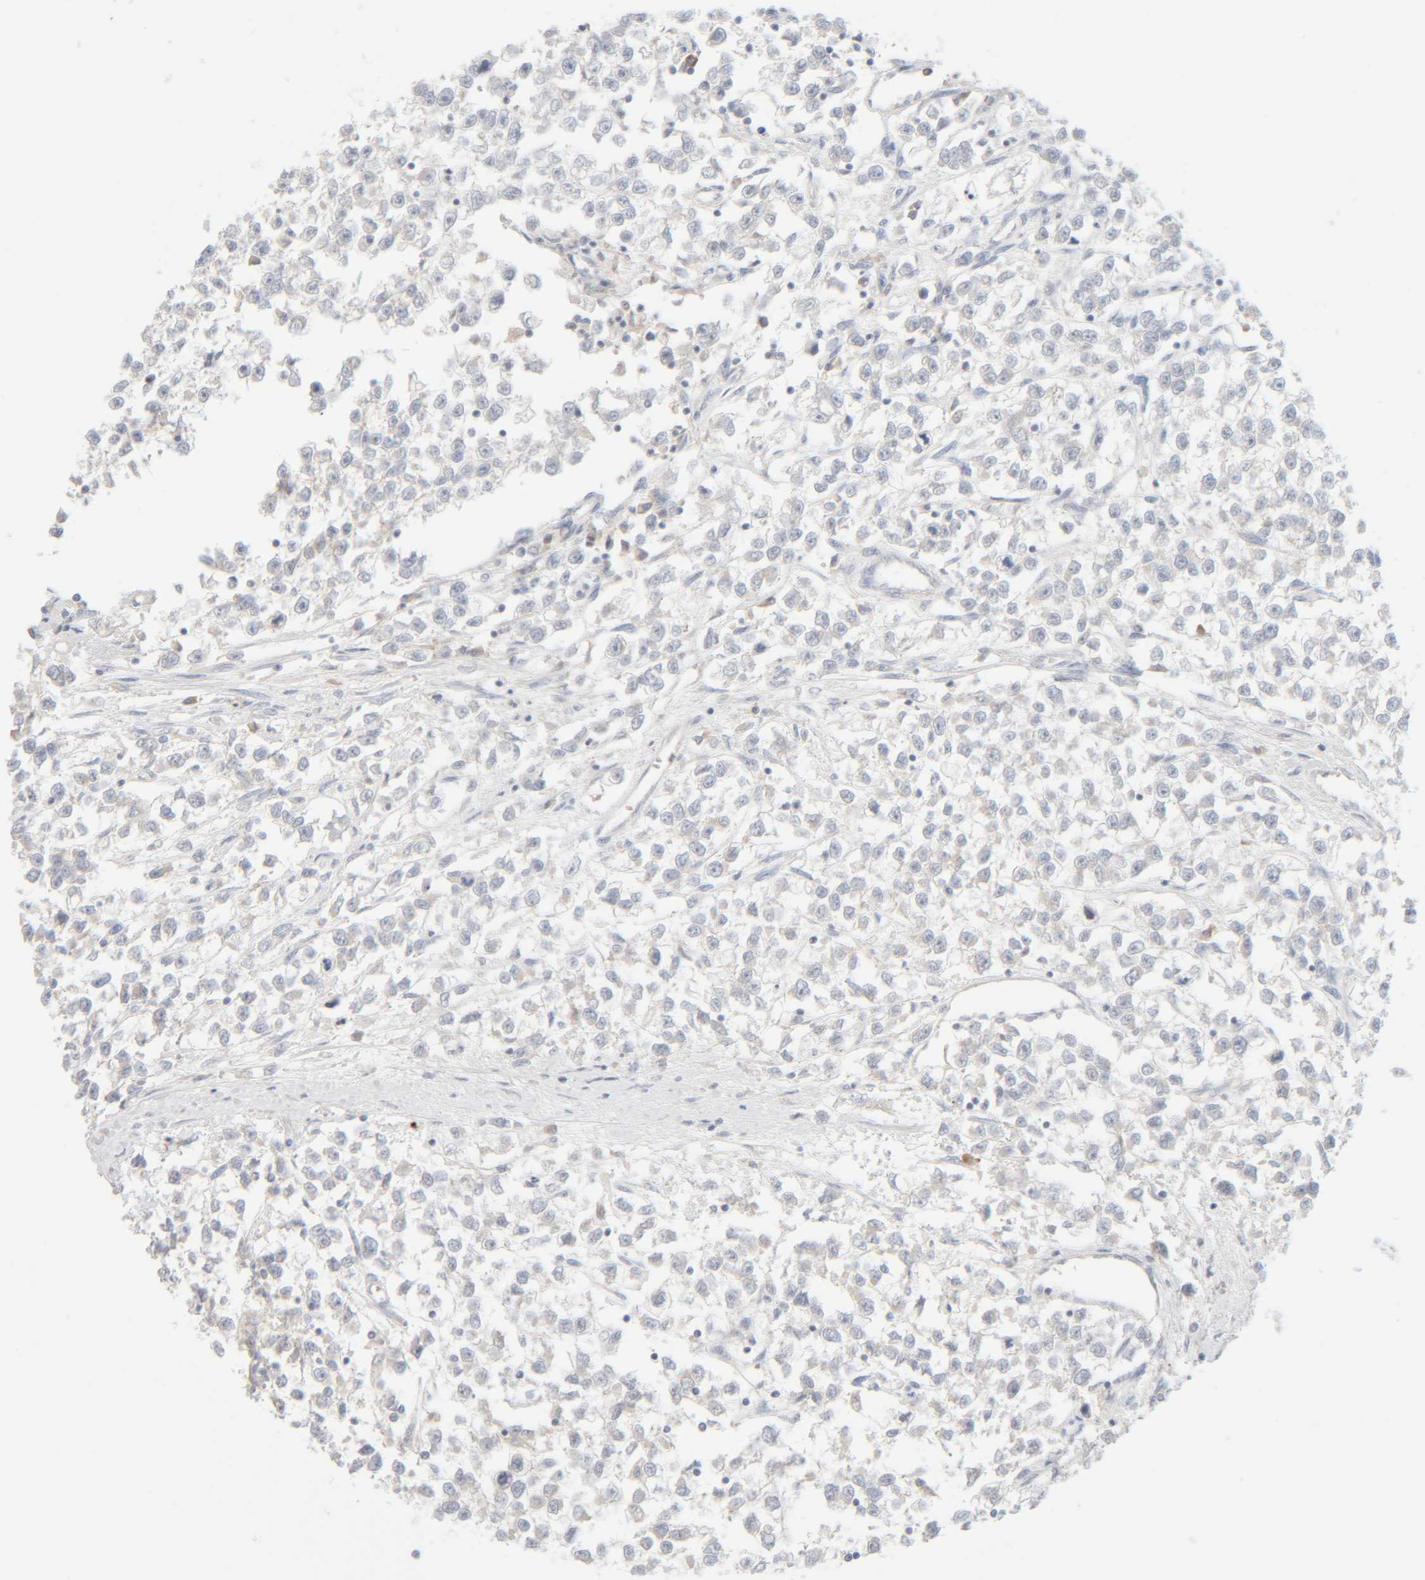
{"staining": {"intensity": "negative", "quantity": "none", "location": "none"}, "tissue": "testis cancer", "cell_type": "Tumor cells", "image_type": "cancer", "snomed": [{"axis": "morphology", "description": "Seminoma, NOS"}, {"axis": "morphology", "description": "Carcinoma, Embryonal, NOS"}, {"axis": "topography", "description": "Testis"}], "caption": "Tumor cells show no significant positivity in testis cancer (seminoma).", "gene": "RIDA", "patient": {"sex": "male", "age": 51}}